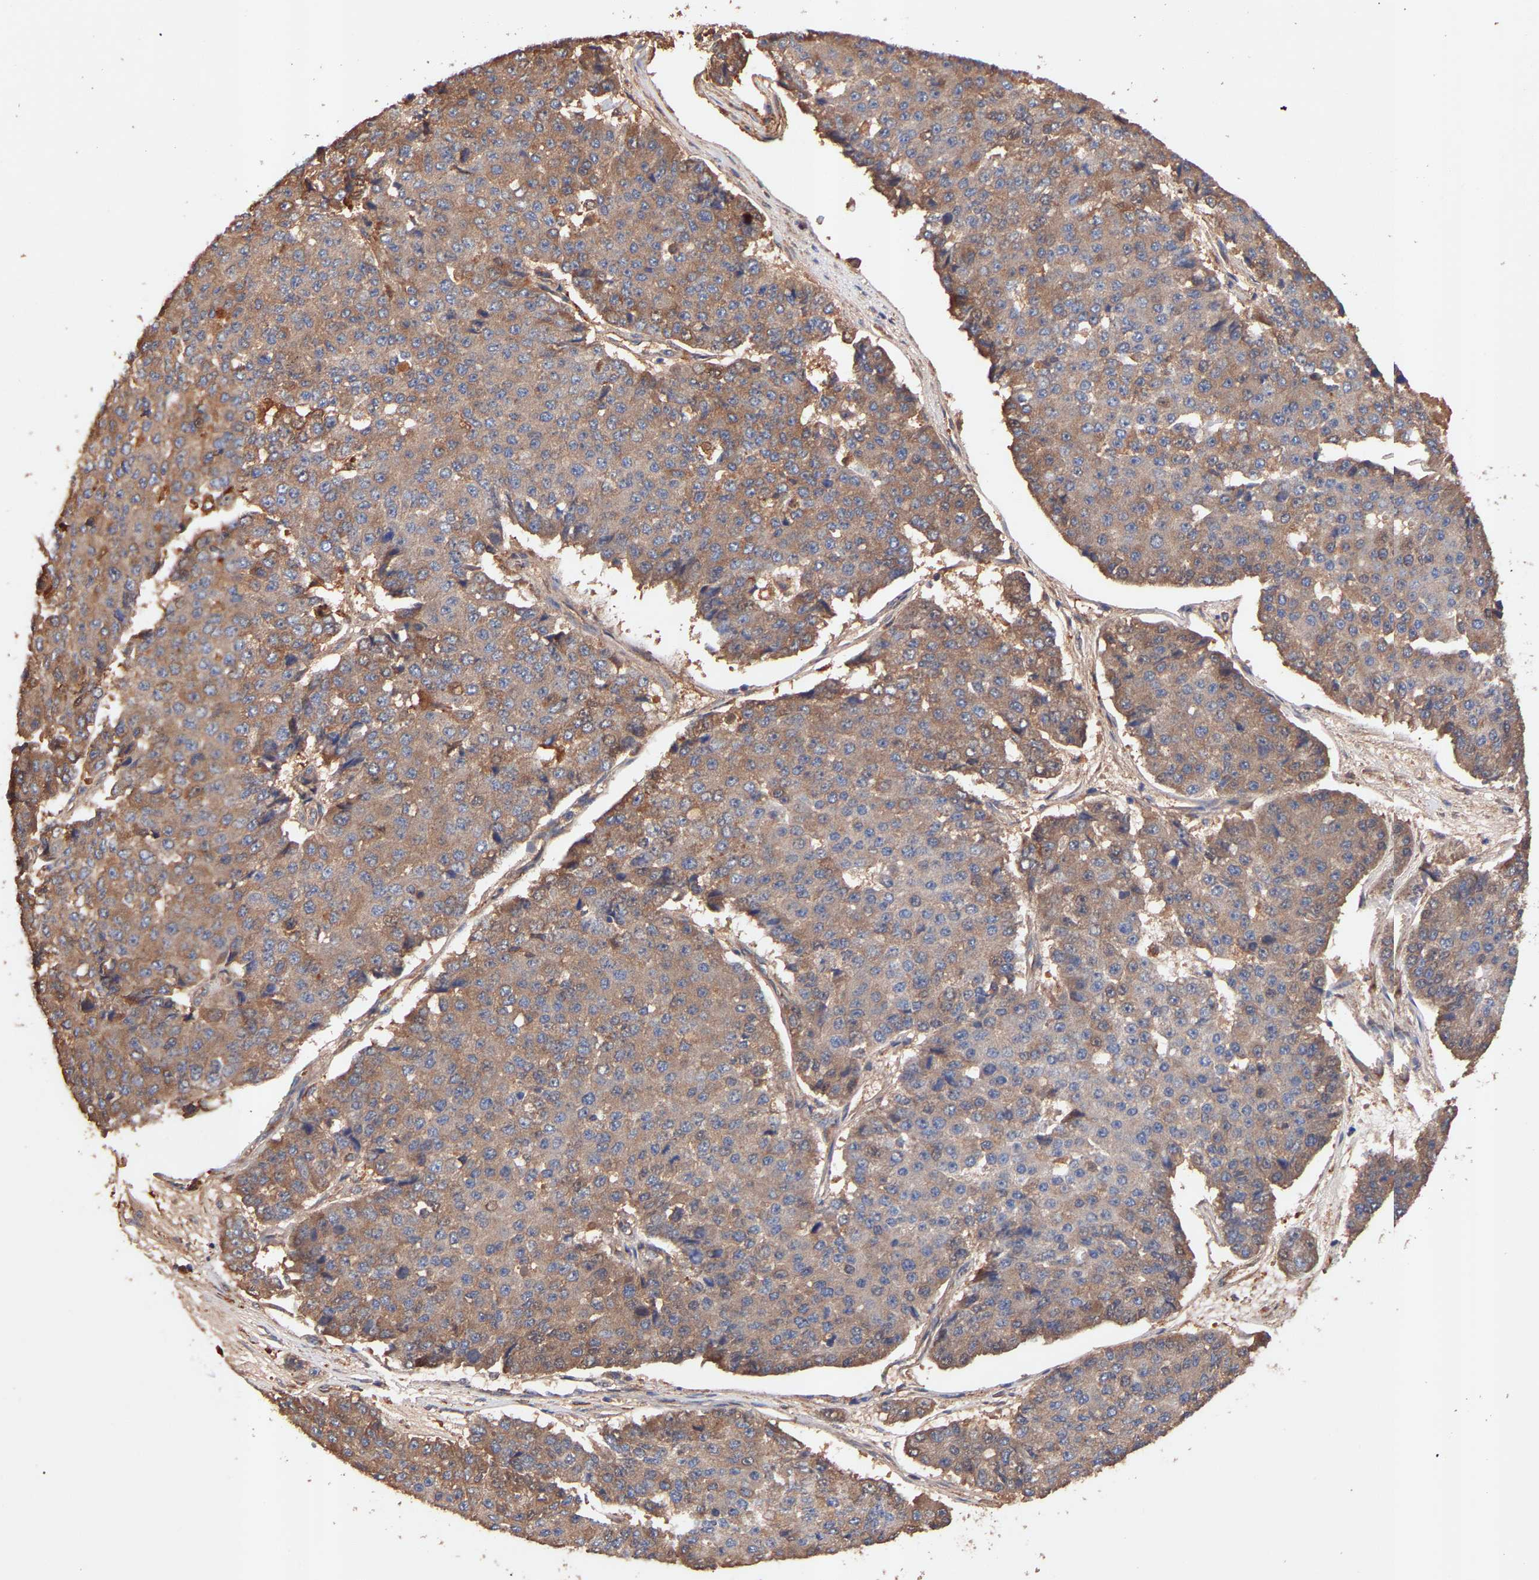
{"staining": {"intensity": "moderate", "quantity": ">75%", "location": "cytoplasmic/membranous"}, "tissue": "pancreatic cancer", "cell_type": "Tumor cells", "image_type": "cancer", "snomed": [{"axis": "morphology", "description": "Adenocarcinoma, NOS"}, {"axis": "topography", "description": "Pancreas"}], "caption": "An immunohistochemistry (IHC) image of tumor tissue is shown. Protein staining in brown shows moderate cytoplasmic/membranous positivity in adenocarcinoma (pancreatic) within tumor cells.", "gene": "TMEM268", "patient": {"sex": "male", "age": 50}}